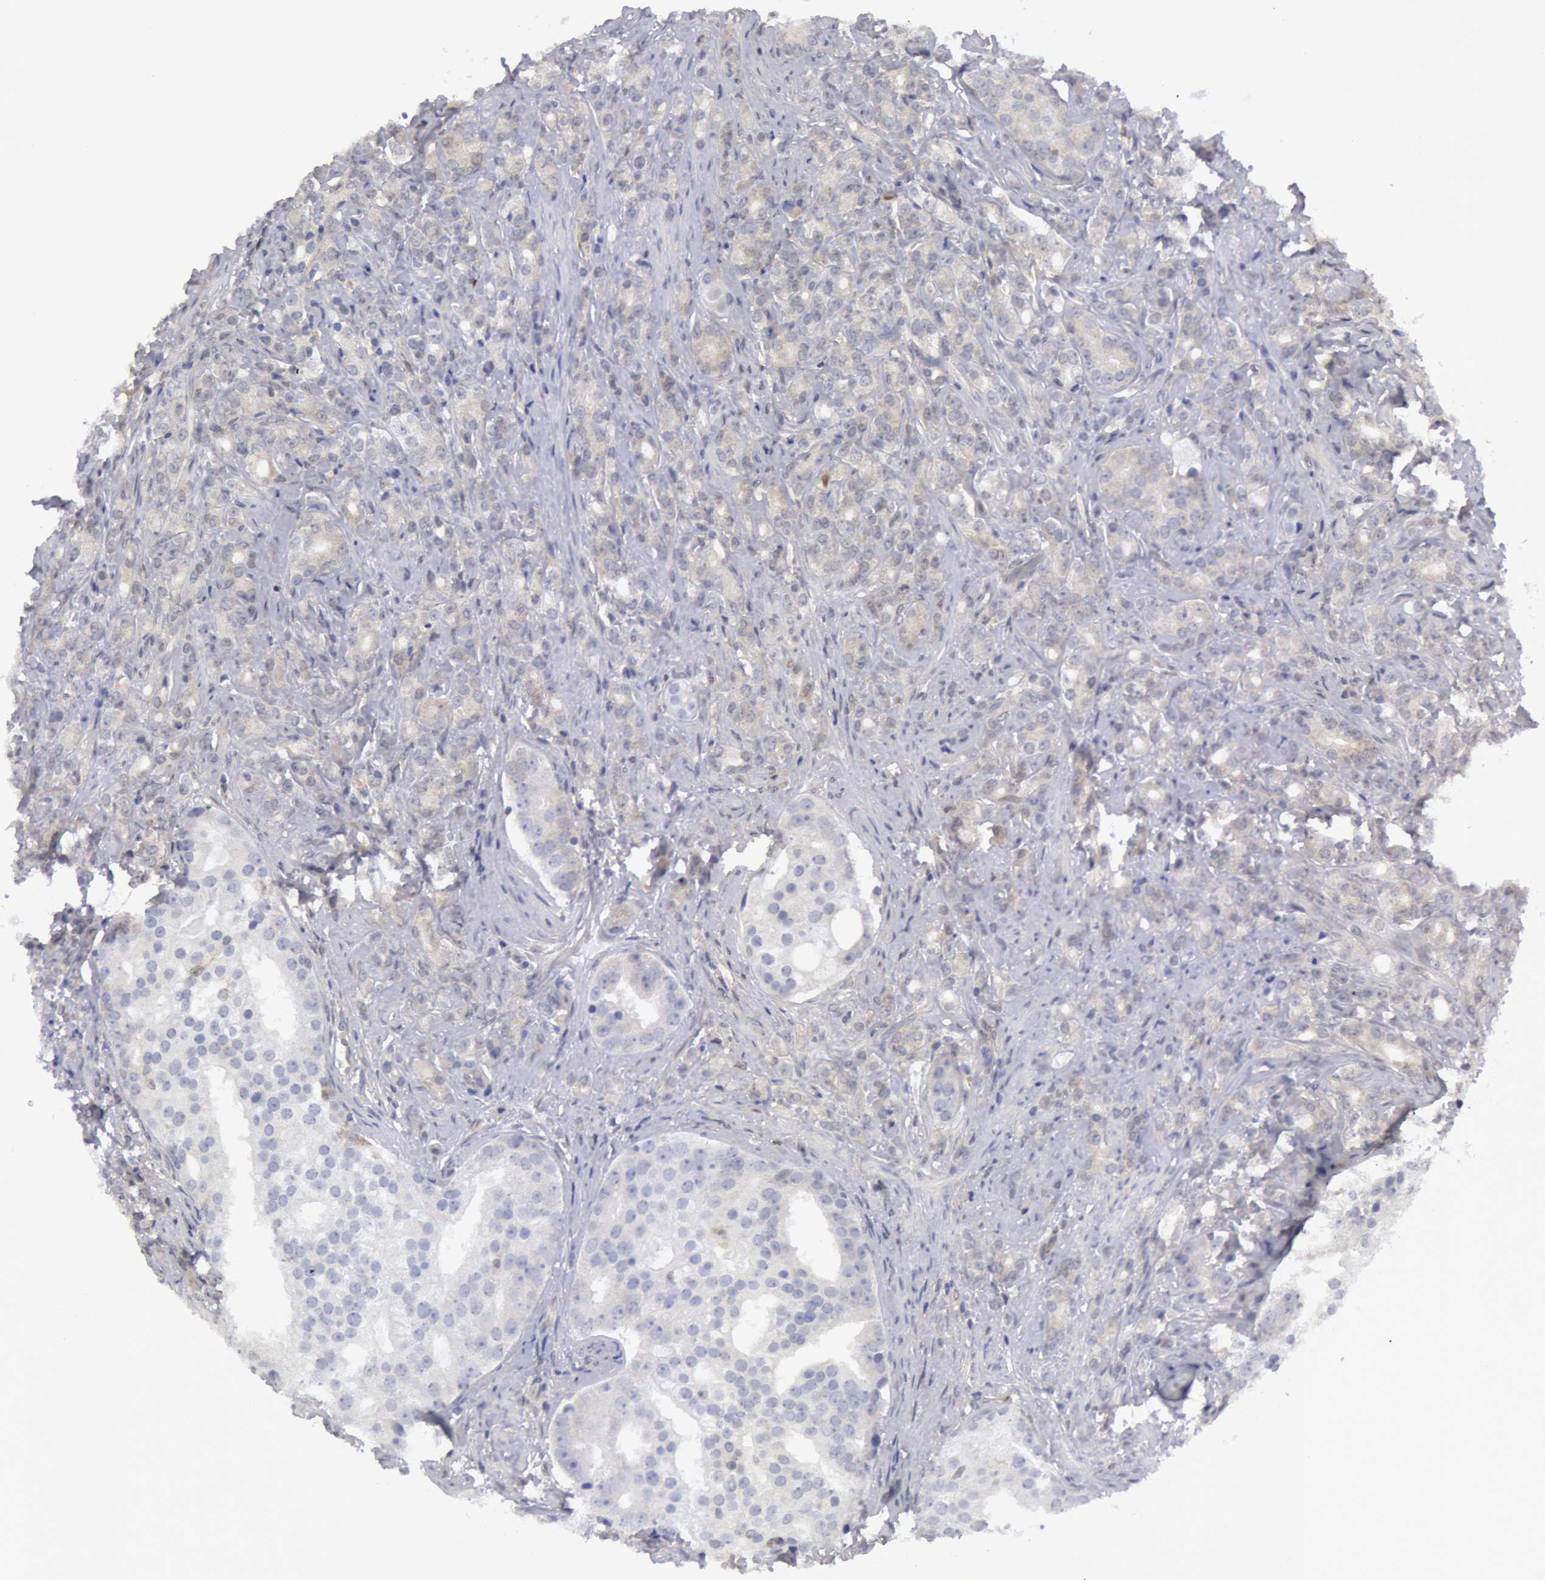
{"staining": {"intensity": "negative", "quantity": "none", "location": "none"}, "tissue": "prostate cancer", "cell_type": "Tumor cells", "image_type": "cancer", "snomed": [{"axis": "morphology", "description": "Adenocarcinoma, Medium grade"}, {"axis": "topography", "description": "Prostate"}], "caption": "High magnification brightfield microscopy of medium-grade adenocarcinoma (prostate) stained with DAB (3,3'-diaminobenzidine) (brown) and counterstained with hematoxylin (blue): tumor cells show no significant expression. (Stains: DAB (3,3'-diaminobenzidine) IHC with hematoxylin counter stain, Microscopy: brightfield microscopy at high magnification).", "gene": "TXNRD1", "patient": {"sex": "male", "age": 59}}